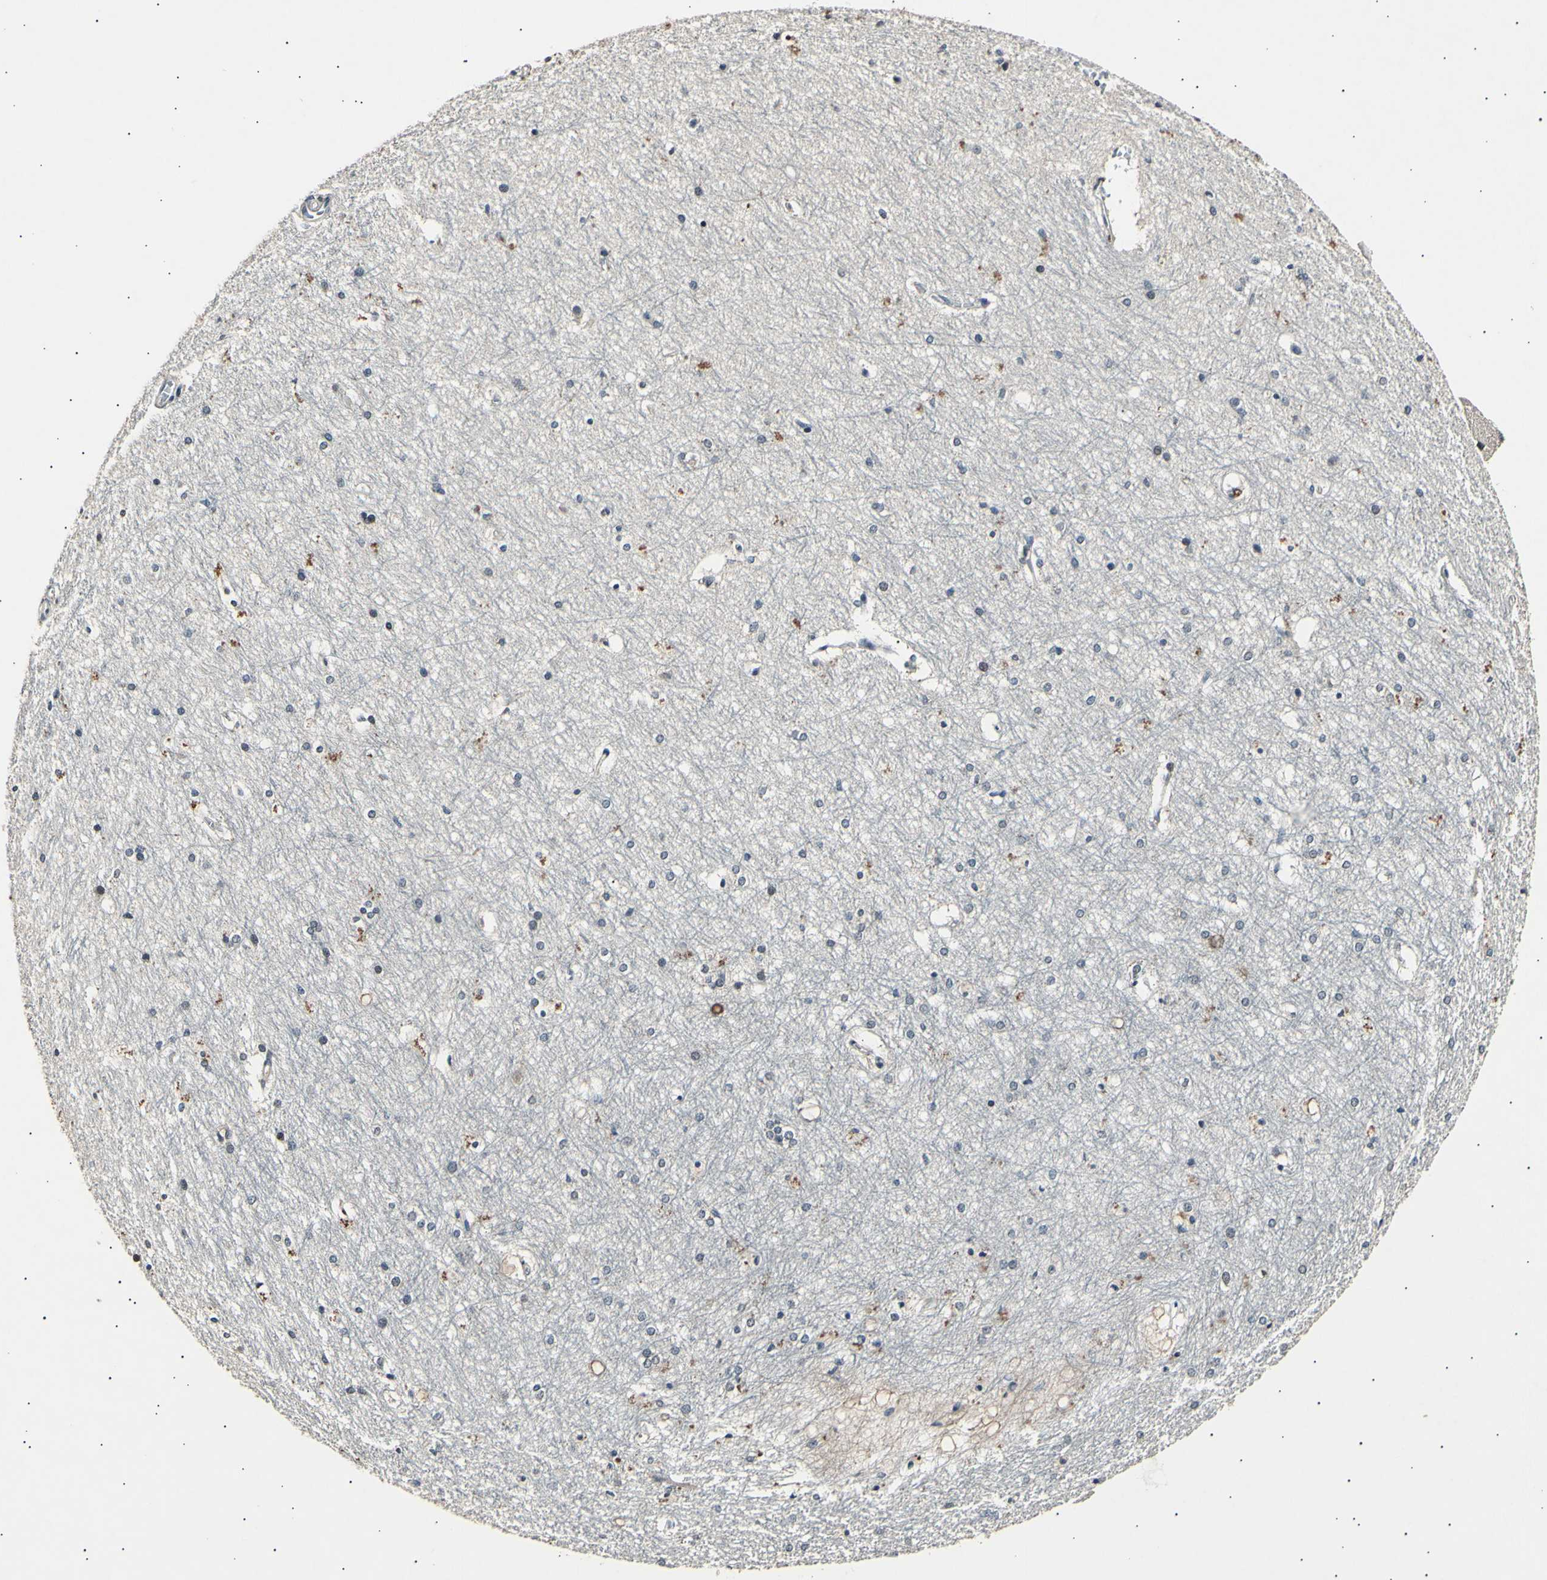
{"staining": {"intensity": "negative", "quantity": "none", "location": "none"}, "tissue": "hippocampus", "cell_type": "Glial cells", "image_type": "normal", "snomed": [{"axis": "morphology", "description": "Normal tissue, NOS"}, {"axis": "topography", "description": "Hippocampus"}], "caption": "Immunohistochemistry histopathology image of unremarkable hippocampus stained for a protein (brown), which demonstrates no staining in glial cells. (DAB immunohistochemistry (IHC), high magnification).", "gene": "ADCY3", "patient": {"sex": "female", "age": 19}}